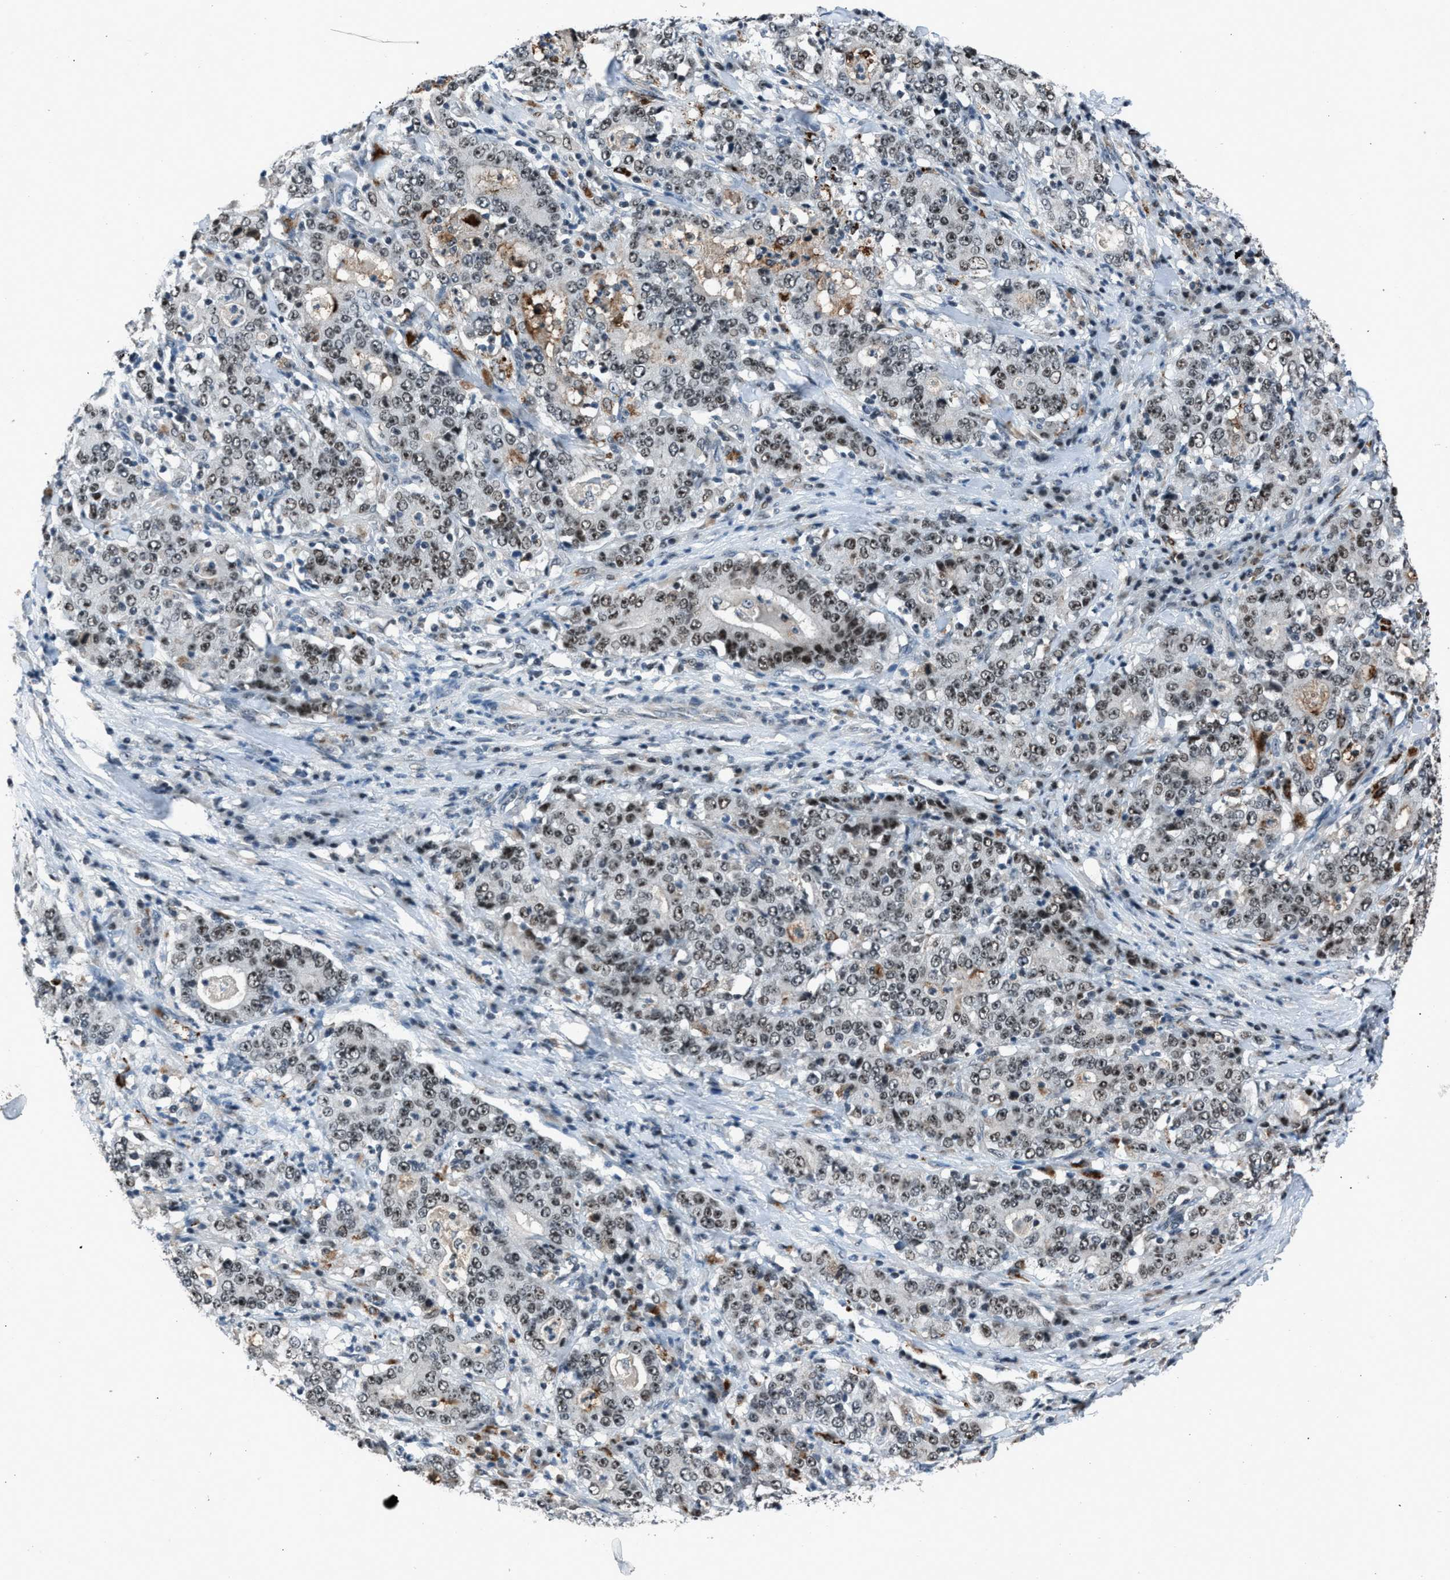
{"staining": {"intensity": "moderate", "quantity": ">75%", "location": "nuclear"}, "tissue": "stomach cancer", "cell_type": "Tumor cells", "image_type": "cancer", "snomed": [{"axis": "morphology", "description": "Normal tissue, NOS"}, {"axis": "morphology", "description": "Adenocarcinoma, NOS"}, {"axis": "topography", "description": "Stomach, upper"}, {"axis": "topography", "description": "Stomach"}], "caption": "Immunohistochemical staining of human stomach cancer displays moderate nuclear protein positivity in about >75% of tumor cells.", "gene": "ADCY1", "patient": {"sex": "male", "age": 59}}